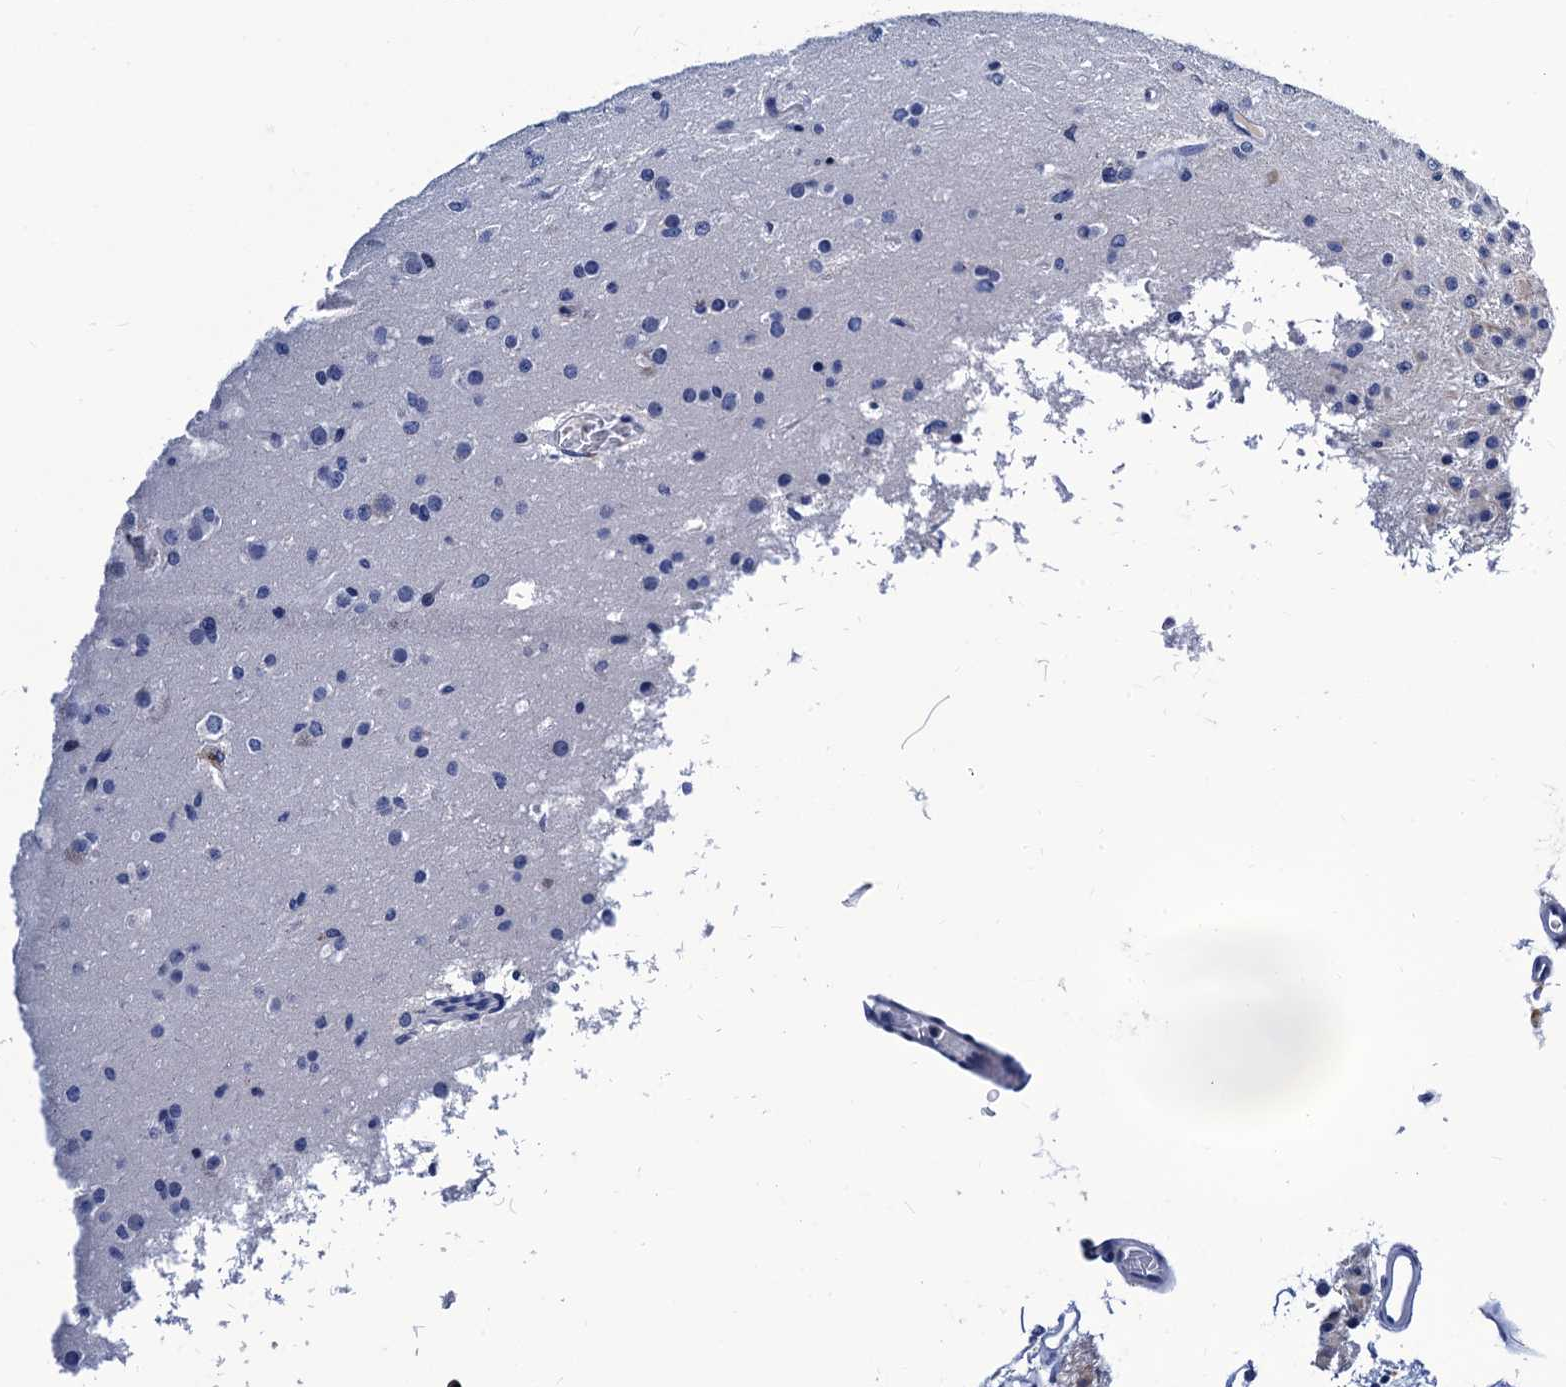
{"staining": {"intensity": "negative", "quantity": "none", "location": "none"}, "tissue": "glioma", "cell_type": "Tumor cells", "image_type": "cancer", "snomed": [{"axis": "morphology", "description": "Glioma, malignant, Low grade"}, {"axis": "topography", "description": "Brain"}], "caption": "Human low-grade glioma (malignant) stained for a protein using immunohistochemistry demonstrates no staining in tumor cells.", "gene": "LRRC30", "patient": {"sex": "male", "age": 65}}